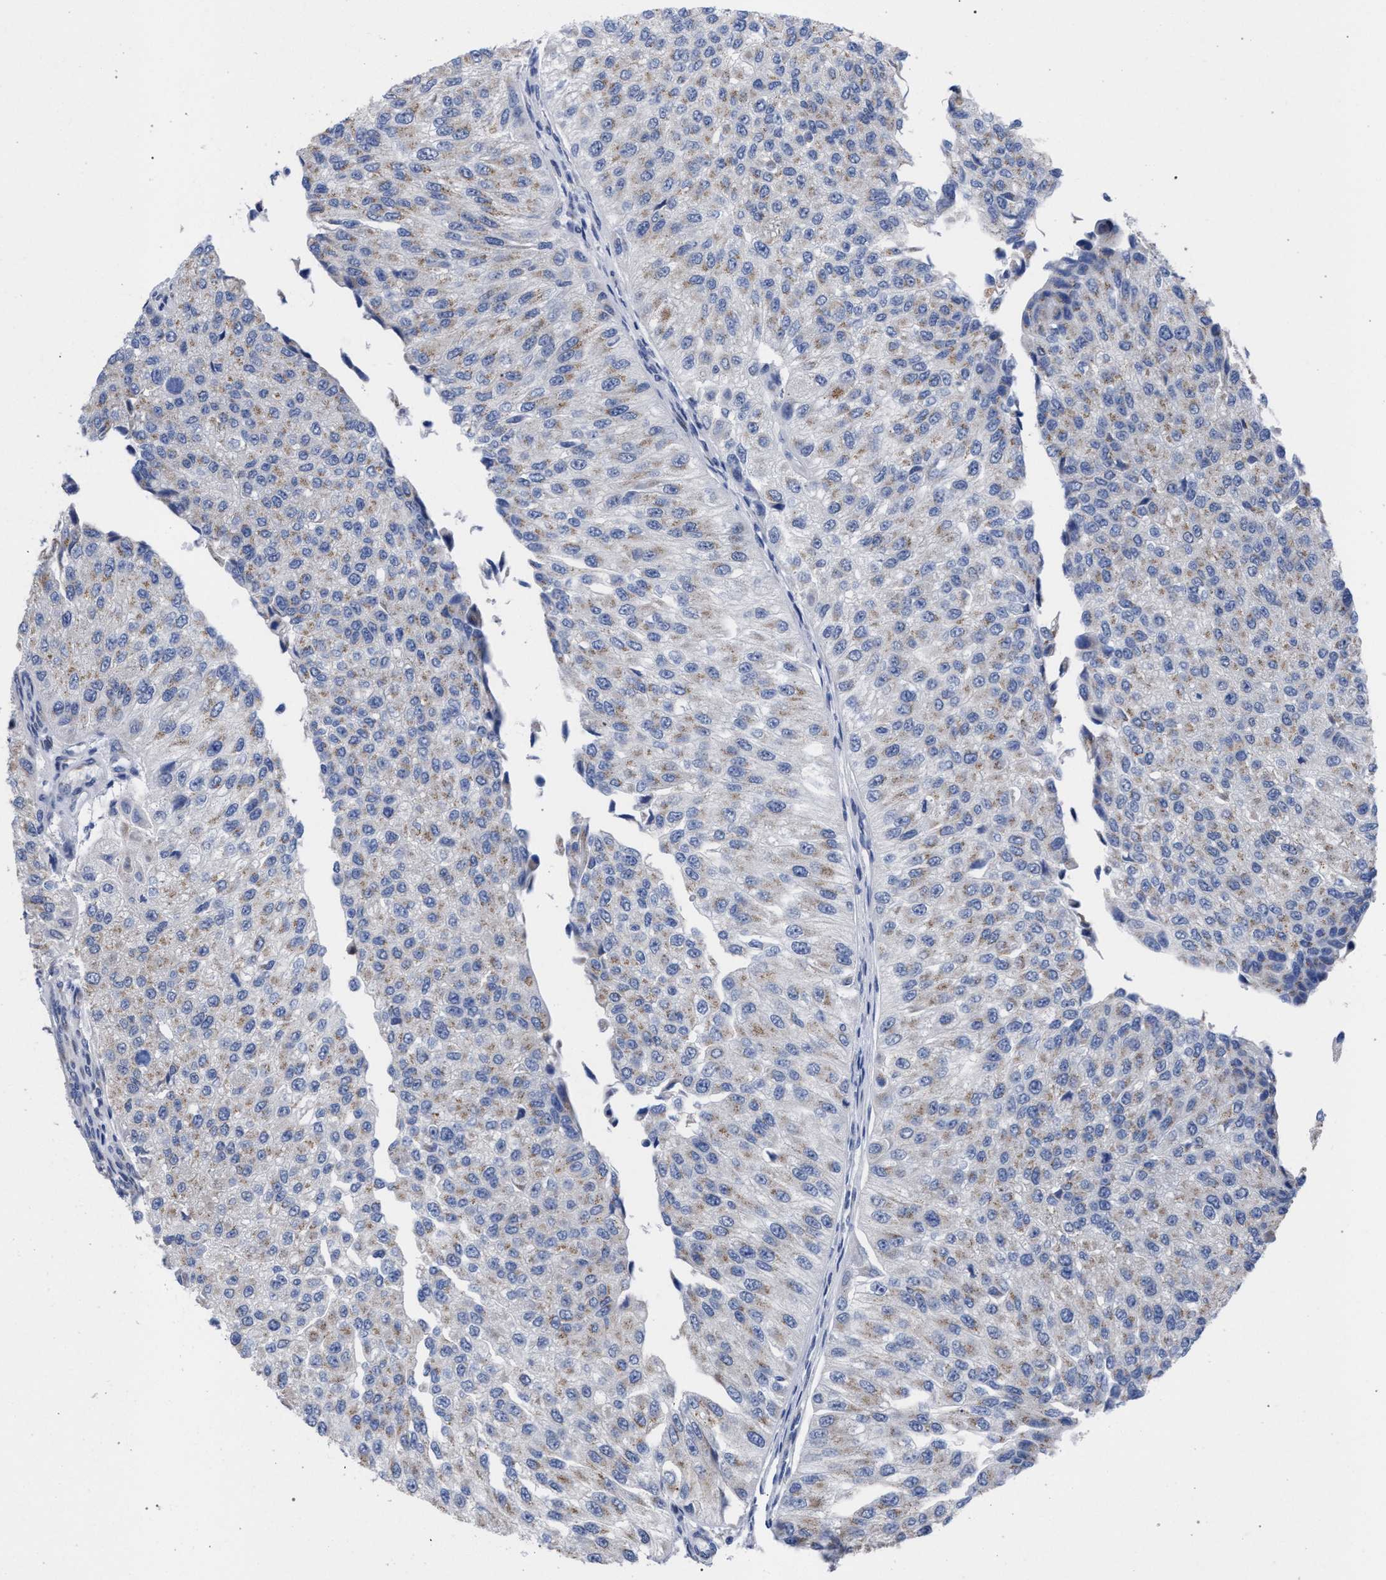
{"staining": {"intensity": "weak", "quantity": "25%-75%", "location": "cytoplasmic/membranous"}, "tissue": "urothelial cancer", "cell_type": "Tumor cells", "image_type": "cancer", "snomed": [{"axis": "morphology", "description": "Urothelial carcinoma, High grade"}, {"axis": "topography", "description": "Kidney"}, {"axis": "topography", "description": "Urinary bladder"}], "caption": "Immunohistochemistry of urothelial cancer displays low levels of weak cytoplasmic/membranous expression in about 25%-75% of tumor cells. The protein of interest is shown in brown color, while the nuclei are stained blue.", "gene": "GOLGA2", "patient": {"sex": "male", "age": 77}}